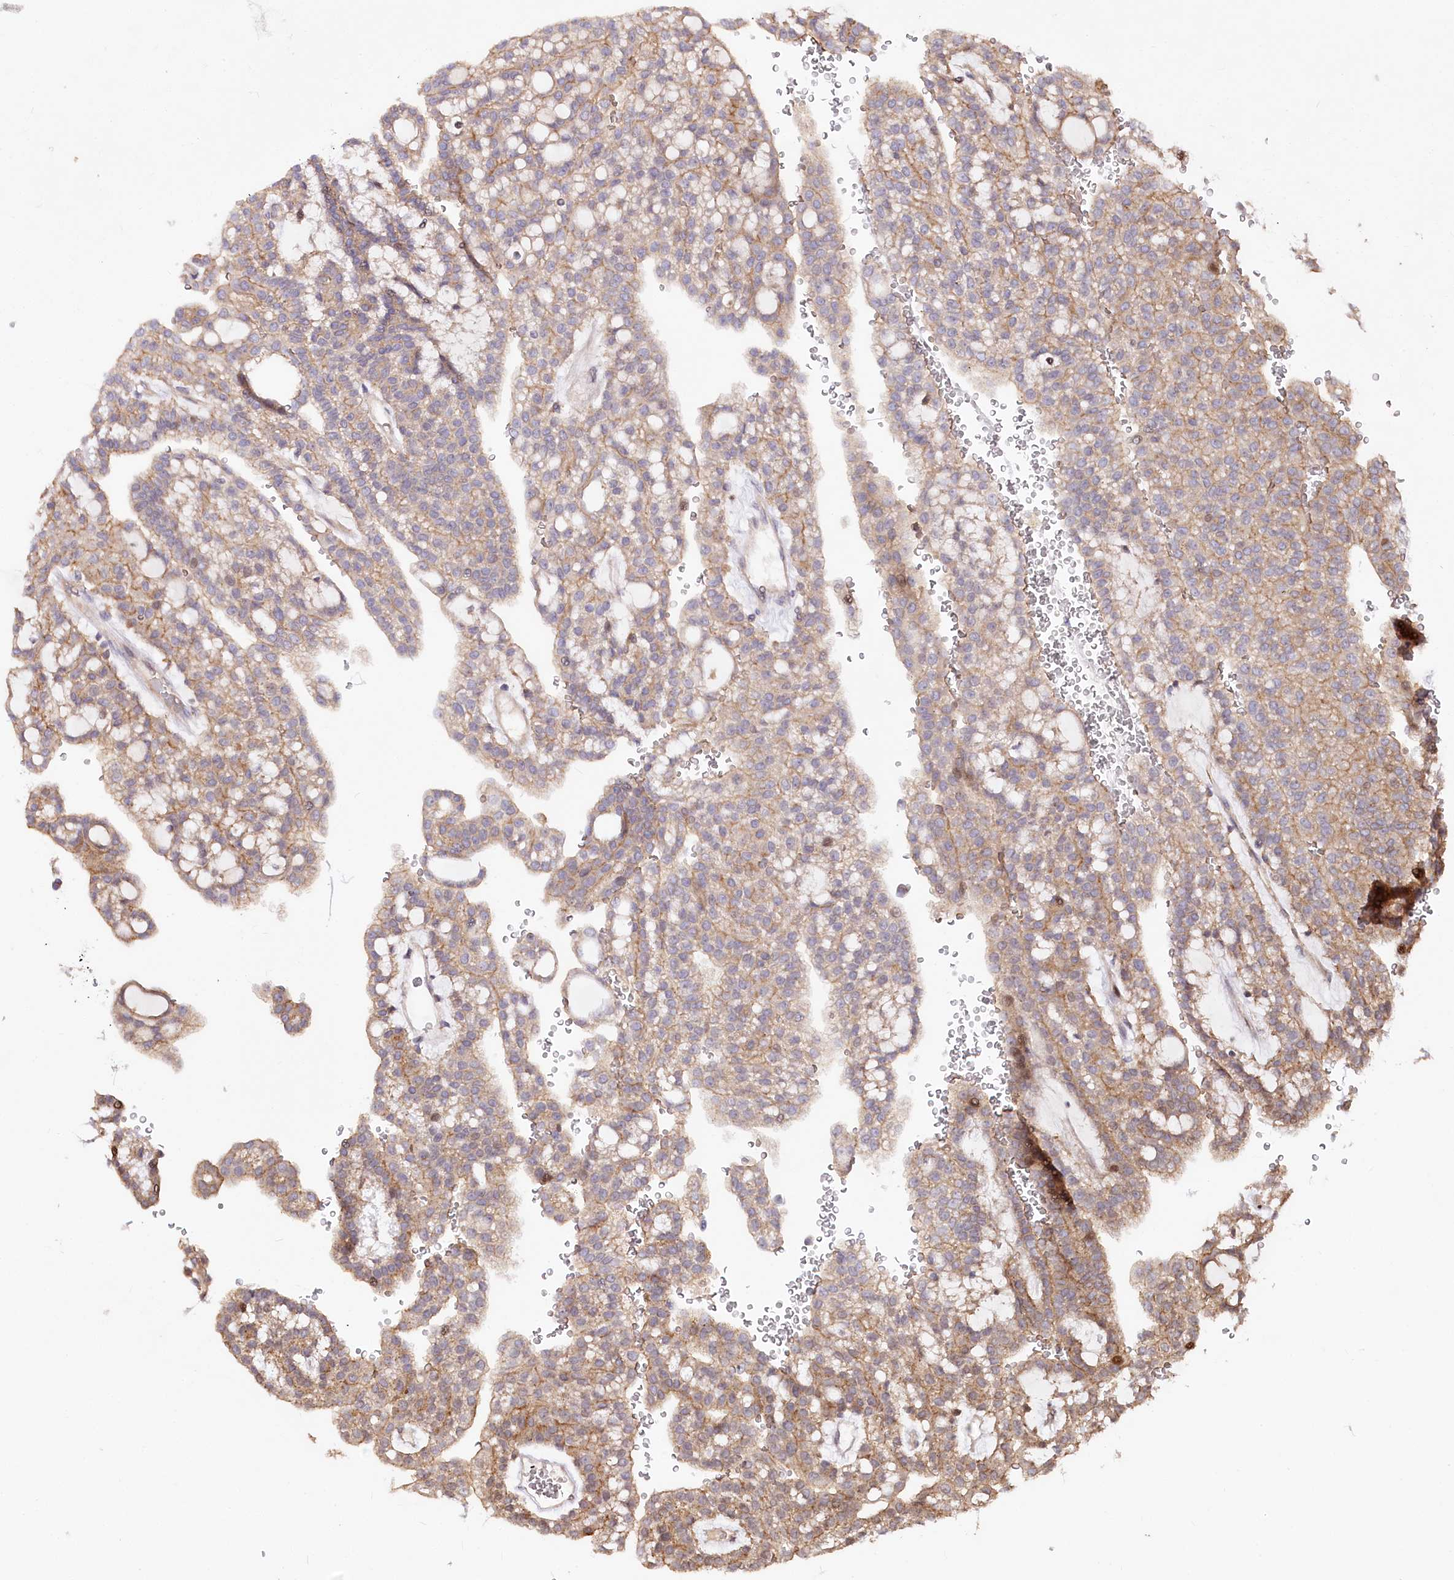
{"staining": {"intensity": "moderate", "quantity": "25%-75%", "location": "cytoplasmic/membranous"}, "tissue": "renal cancer", "cell_type": "Tumor cells", "image_type": "cancer", "snomed": [{"axis": "morphology", "description": "Adenocarcinoma, NOS"}, {"axis": "topography", "description": "Kidney"}], "caption": "This is a micrograph of immunohistochemistry staining of renal cancer (adenocarcinoma), which shows moderate expression in the cytoplasmic/membranous of tumor cells.", "gene": "ZFYVE27", "patient": {"sex": "male", "age": 63}}